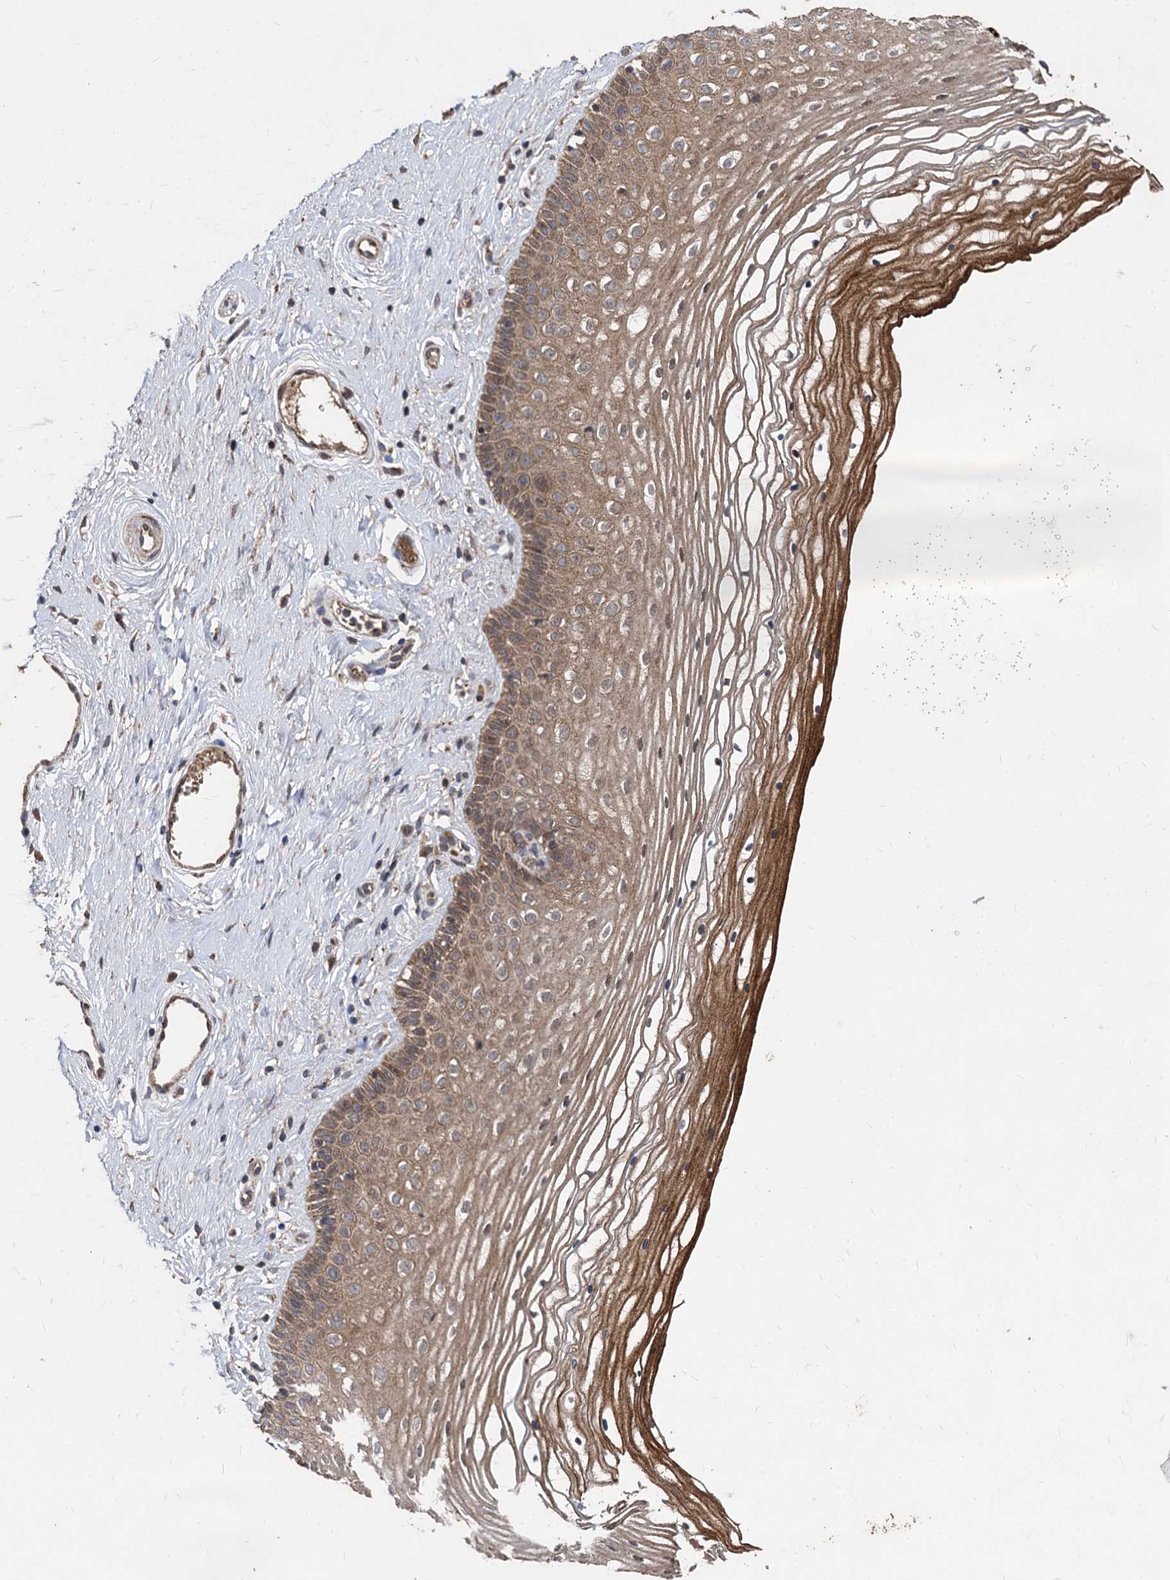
{"staining": {"intensity": "moderate", "quantity": ">75%", "location": "cytoplasmic/membranous,nuclear"}, "tissue": "vagina", "cell_type": "Squamous epithelial cells", "image_type": "normal", "snomed": [{"axis": "morphology", "description": "Normal tissue, NOS"}, {"axis": "topography", "description": "Vagina"}], "caption": "Protein expression analysis of benign human vagina reveals moderate cytoplasmic/membranous,nuclear expression in approximately >75% of squamous epithelial cells.", "gene": "BCL2L2", "patient": {"sex": "female", "age": 46}}